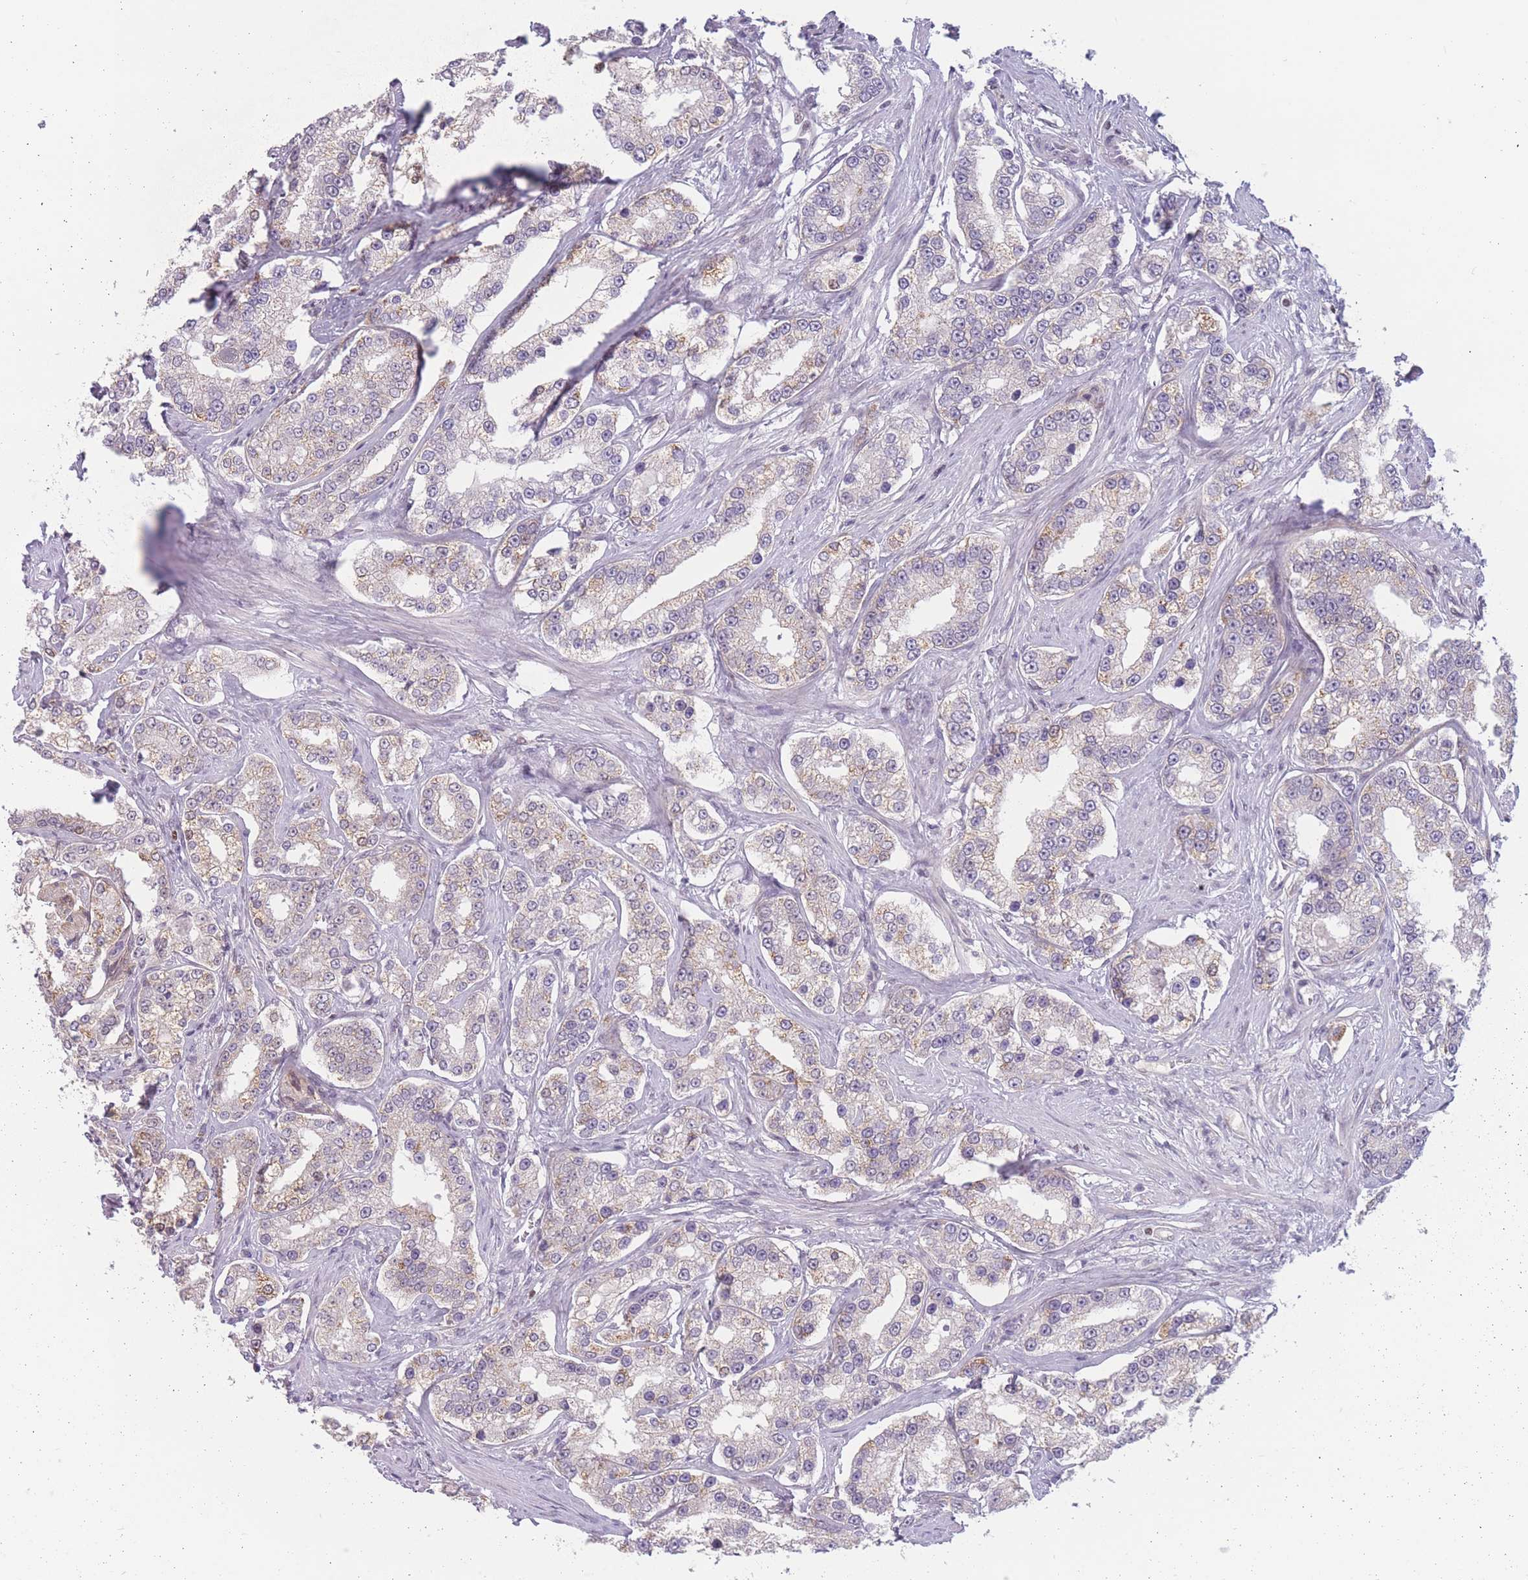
{"staining": {"intensity": "weak", "quantity": "25%-75%", "location": "nuclear"}, "tissue": "prostate cancer", "cell_type": "Tumor cells", "image_type": "cancer", "snomed": [{"axis": "morphology", "description": "Normal tissue, NOS"}, {"axis": "morphology", "description": "Adenocarcinoma, High grade"}, {"axis": "topography", "description": "Prostate"}], "caption": "A high-resolution histopathology image shows immunohistochemistry staining of high-grade adenocarcinoma (prostate), which demonstrates weak nuclear expression in about 25%-75% of tumor cells. The staining was performed using DAB, with brown indicating positive protein expression. Nuclei are stained blue with hematoxylin.", "gene": "ZNF439", "patient": {"sex": "male", "age": 83}}